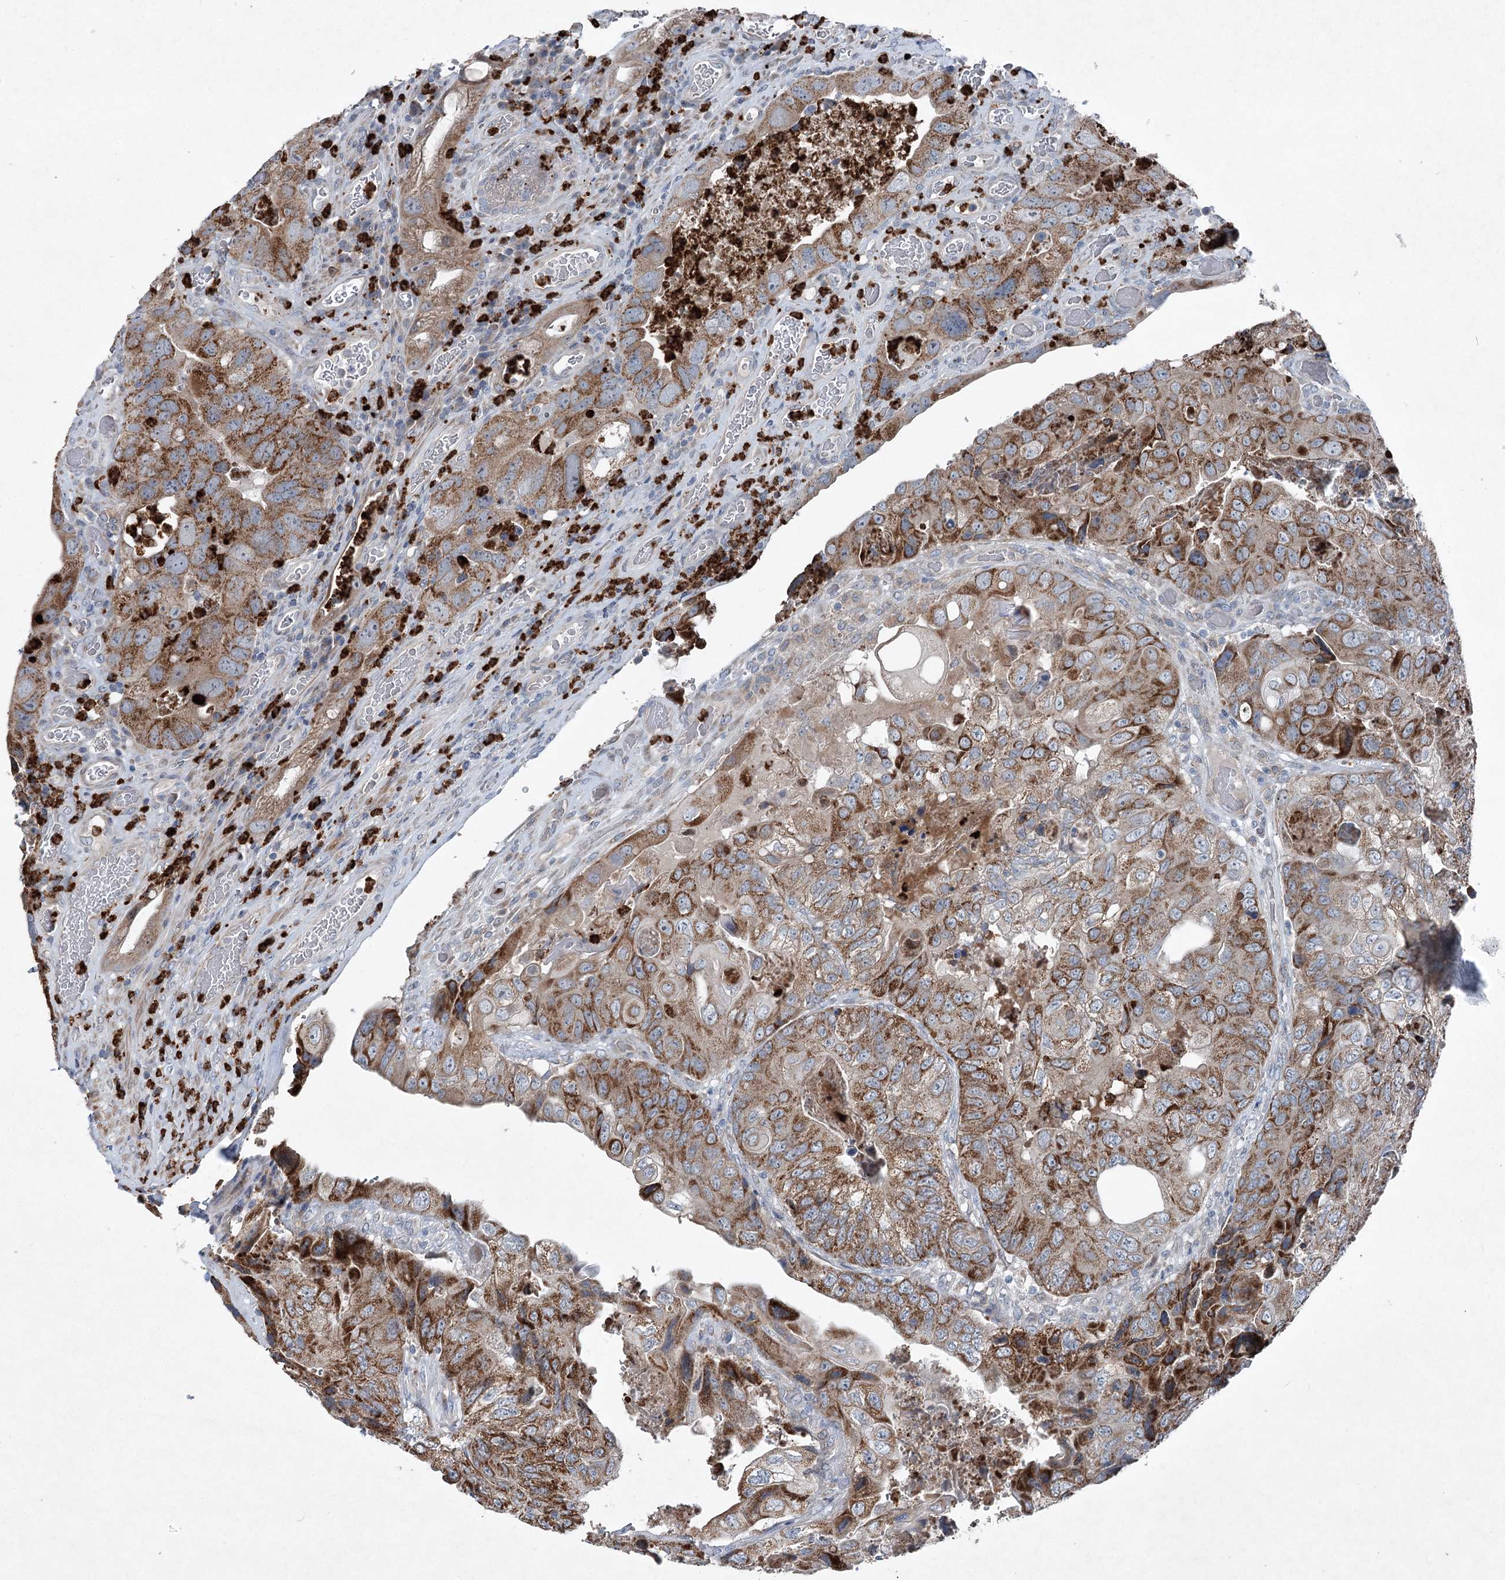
{"staining": {"intensity": "moderate", "quantity": ">75%", "location": "cytoplasmic/membranous"}, "tissue": "colorectal cancer", "cell_type": "Tumor cells", "image_type": "cancer", "snomed": [{"axis": "morphology", "description": "Adenocarcinoma, NOS"}, {"axis": "topography", "description": "Rectum"}], "caption": "Colorectal cancer stained with a protein marker demonstrates moderate staining in tumor cells.", "gene": "PLA2G12A", "patient": {"sex": "male", "age": 63}}